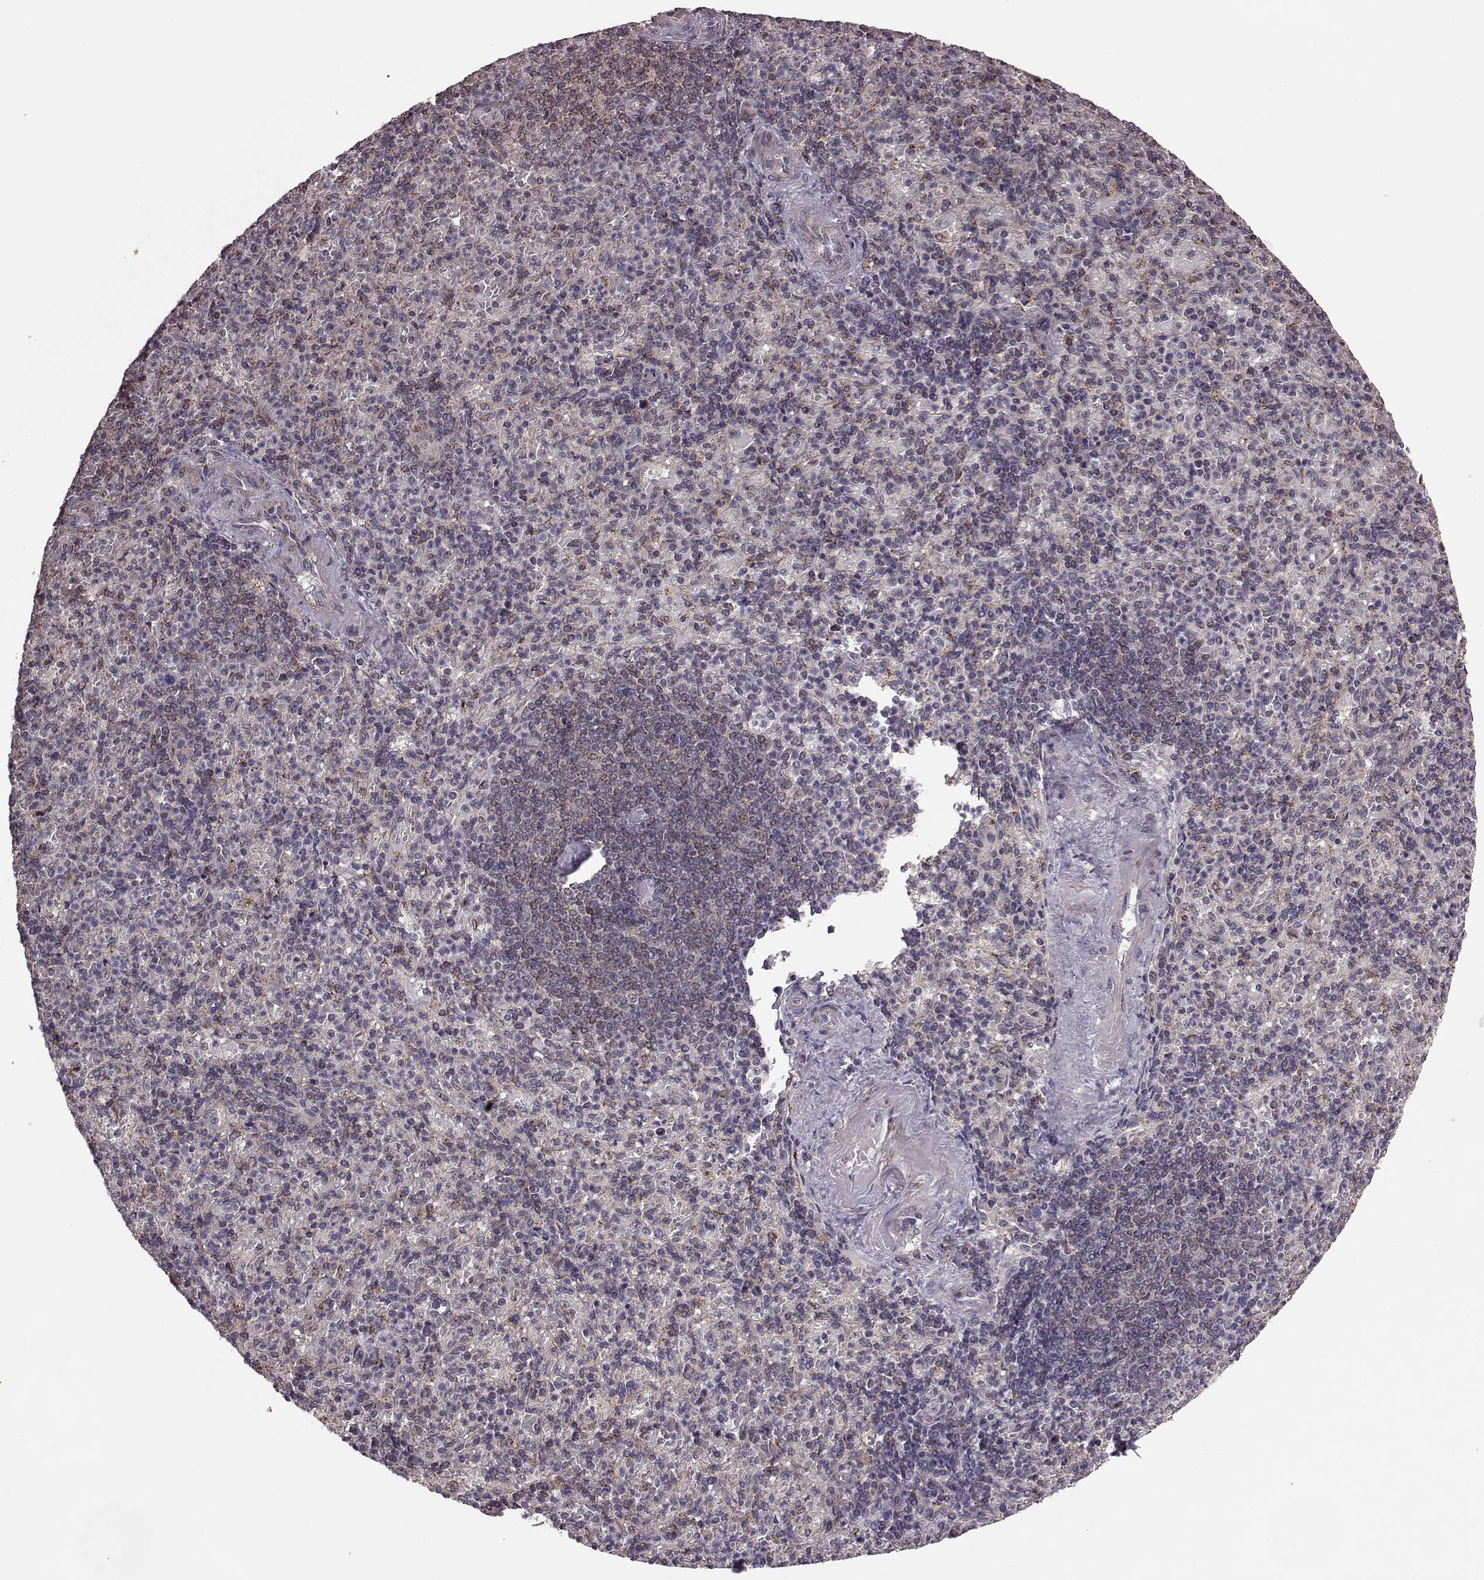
{"staining": {"intensity": "moderate", "quantity": "<25%", "location": "cytoplasmic/membranous"}, "tissue": "spleen", "cell_type": "Cells in red pulp", "image_type": "normal", "snomed": [{"axis": "morphology", "description": "Normal tissue, NOS"}, {"axis": "topography", "description": "Spleen"}], "caption": "A micrograph showing moderate cytoplasmic/membranous positivity in approximately <25% of cells in red pulp in unremarkable spleen, as visualized by brown immunohistochemical staining.", "gene": "PUDP", "patient": {"sex": "female", "age": 74}}